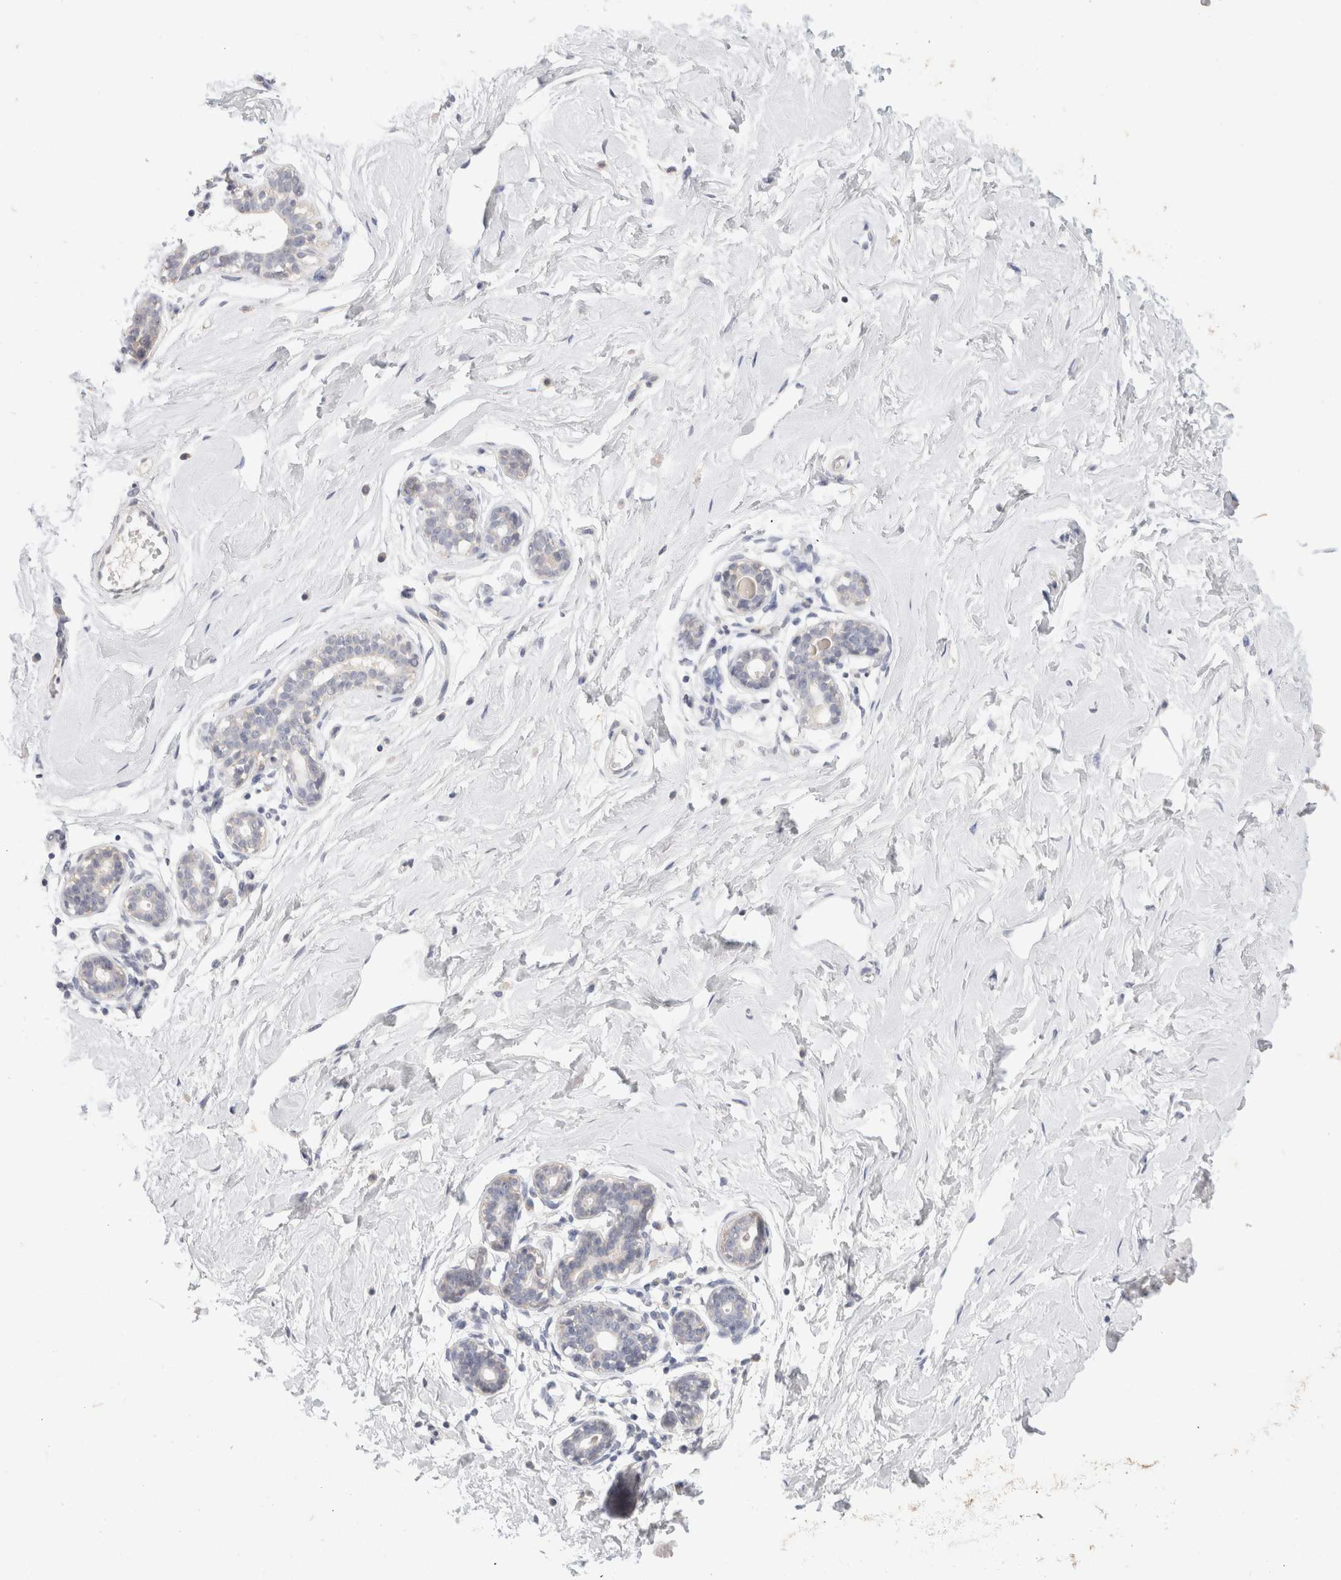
{"staining": {"intensity": "negative", "quantity": "none", "location": "none"}, "tissue": "breast", "cell_type": "Adipocytes", "image_type": "normal", "snomed": [{"axis": "morphology", "description": "Normal tissue, NOS"}, {"axis": "morphology", "description": "Adenoma, NOS"}, {"axis": "topography", "description": "Breast"}], "caption": "Adipocytes show no significant staining in unremarkable breast. (IHC, brightfield microscopy, high magnification).", "gene": "MPP2", "patient": {"sex": "female", "age": 23}}